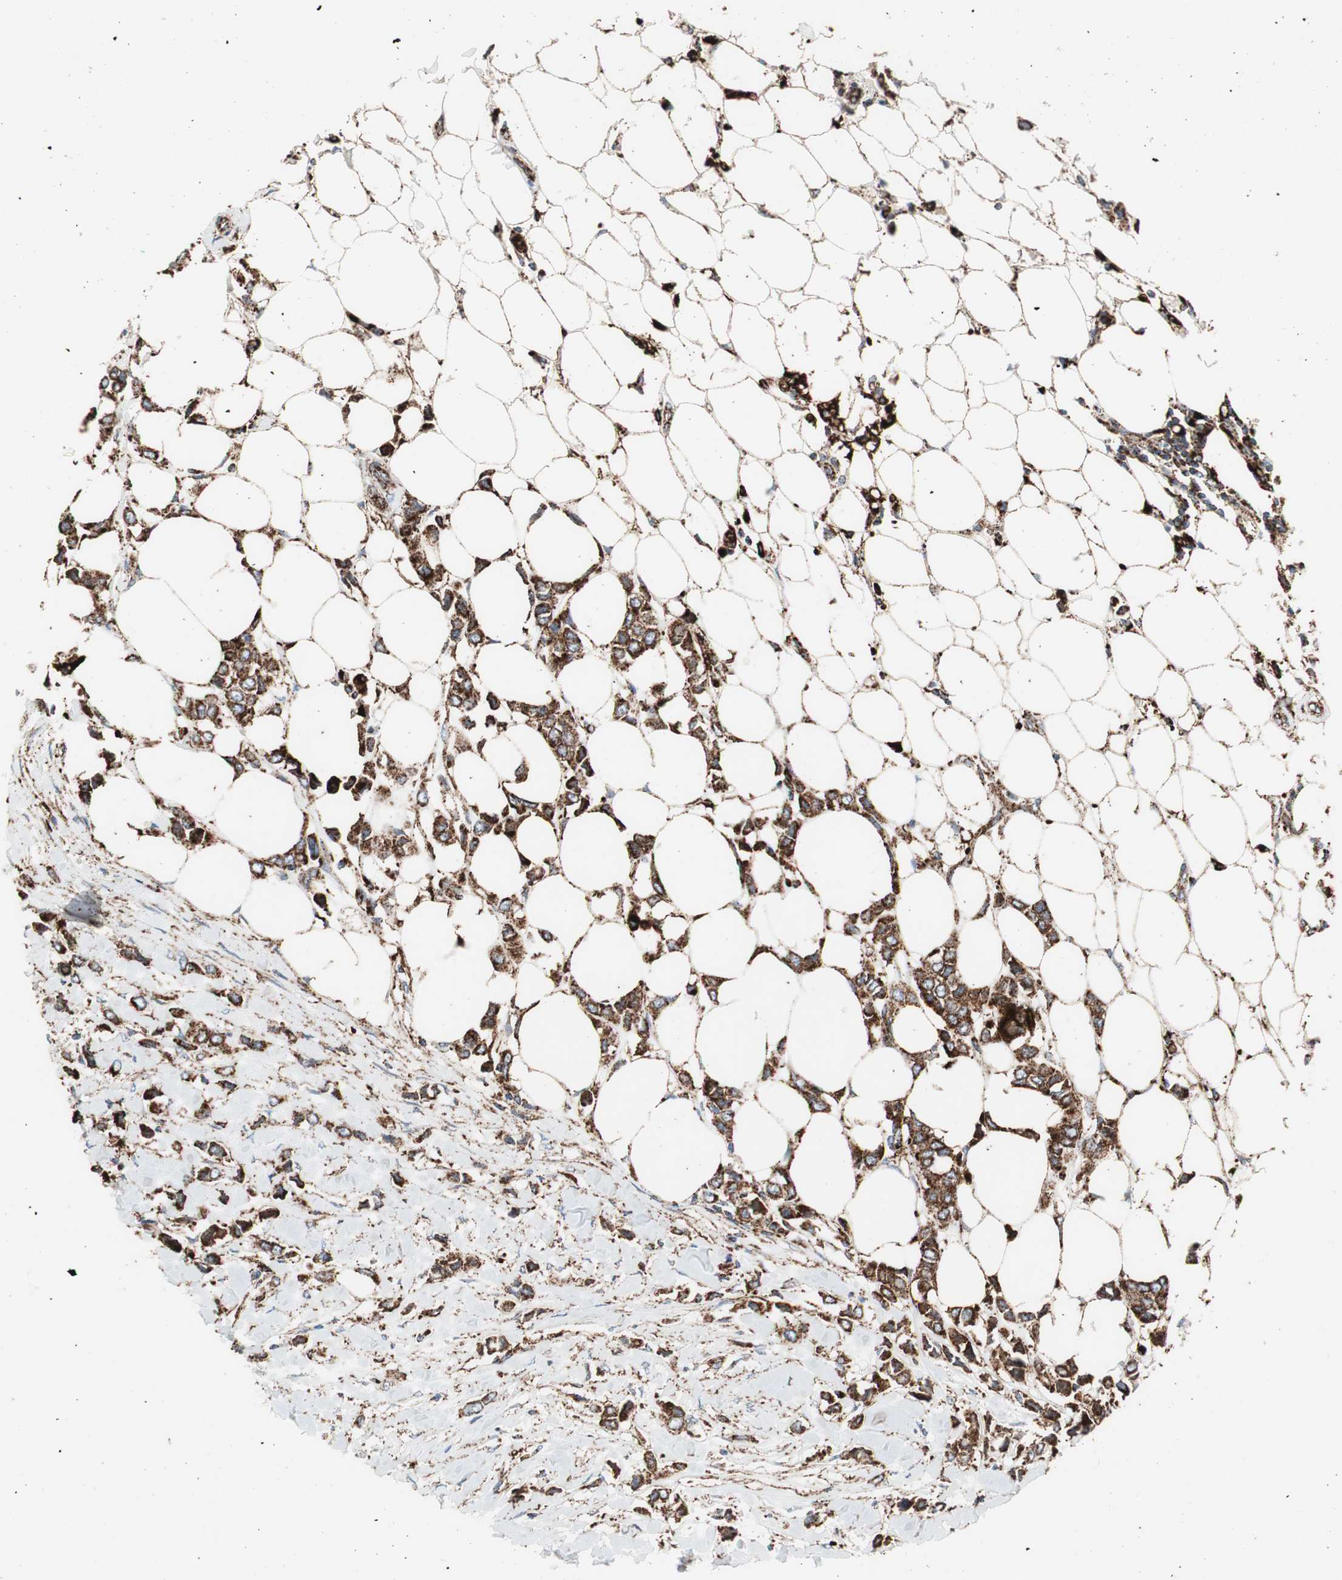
{"staining": {"intensity": "strong", "quantity": ">75%", "location": "cytoplasmic/membranous"}, "tissue": "breast cancer", "cell_type": "Tumor cells", "image_type": "cancer", "snomed": [{"axis": "morphology", "description": "Lobular carcinoma"}, {"axis": "topography", "description": "Breast"}], "caption": "Immunohistochemistry (IHC) staining of breast lobular carcinoma, which reveals high levels of strong cytoplasmic/membranous expression in approximately >75% of tumor cells indicating strong cytoplasmic/membranous protein positivity. The staining was performed using DAB (3,3'-diaminobenzidine) (brown) for protein detection and nuclei were counterstained in hematoxylin (blue).", "gene": "LAMP1", "patient": {"sex": "female", "age": 51}}